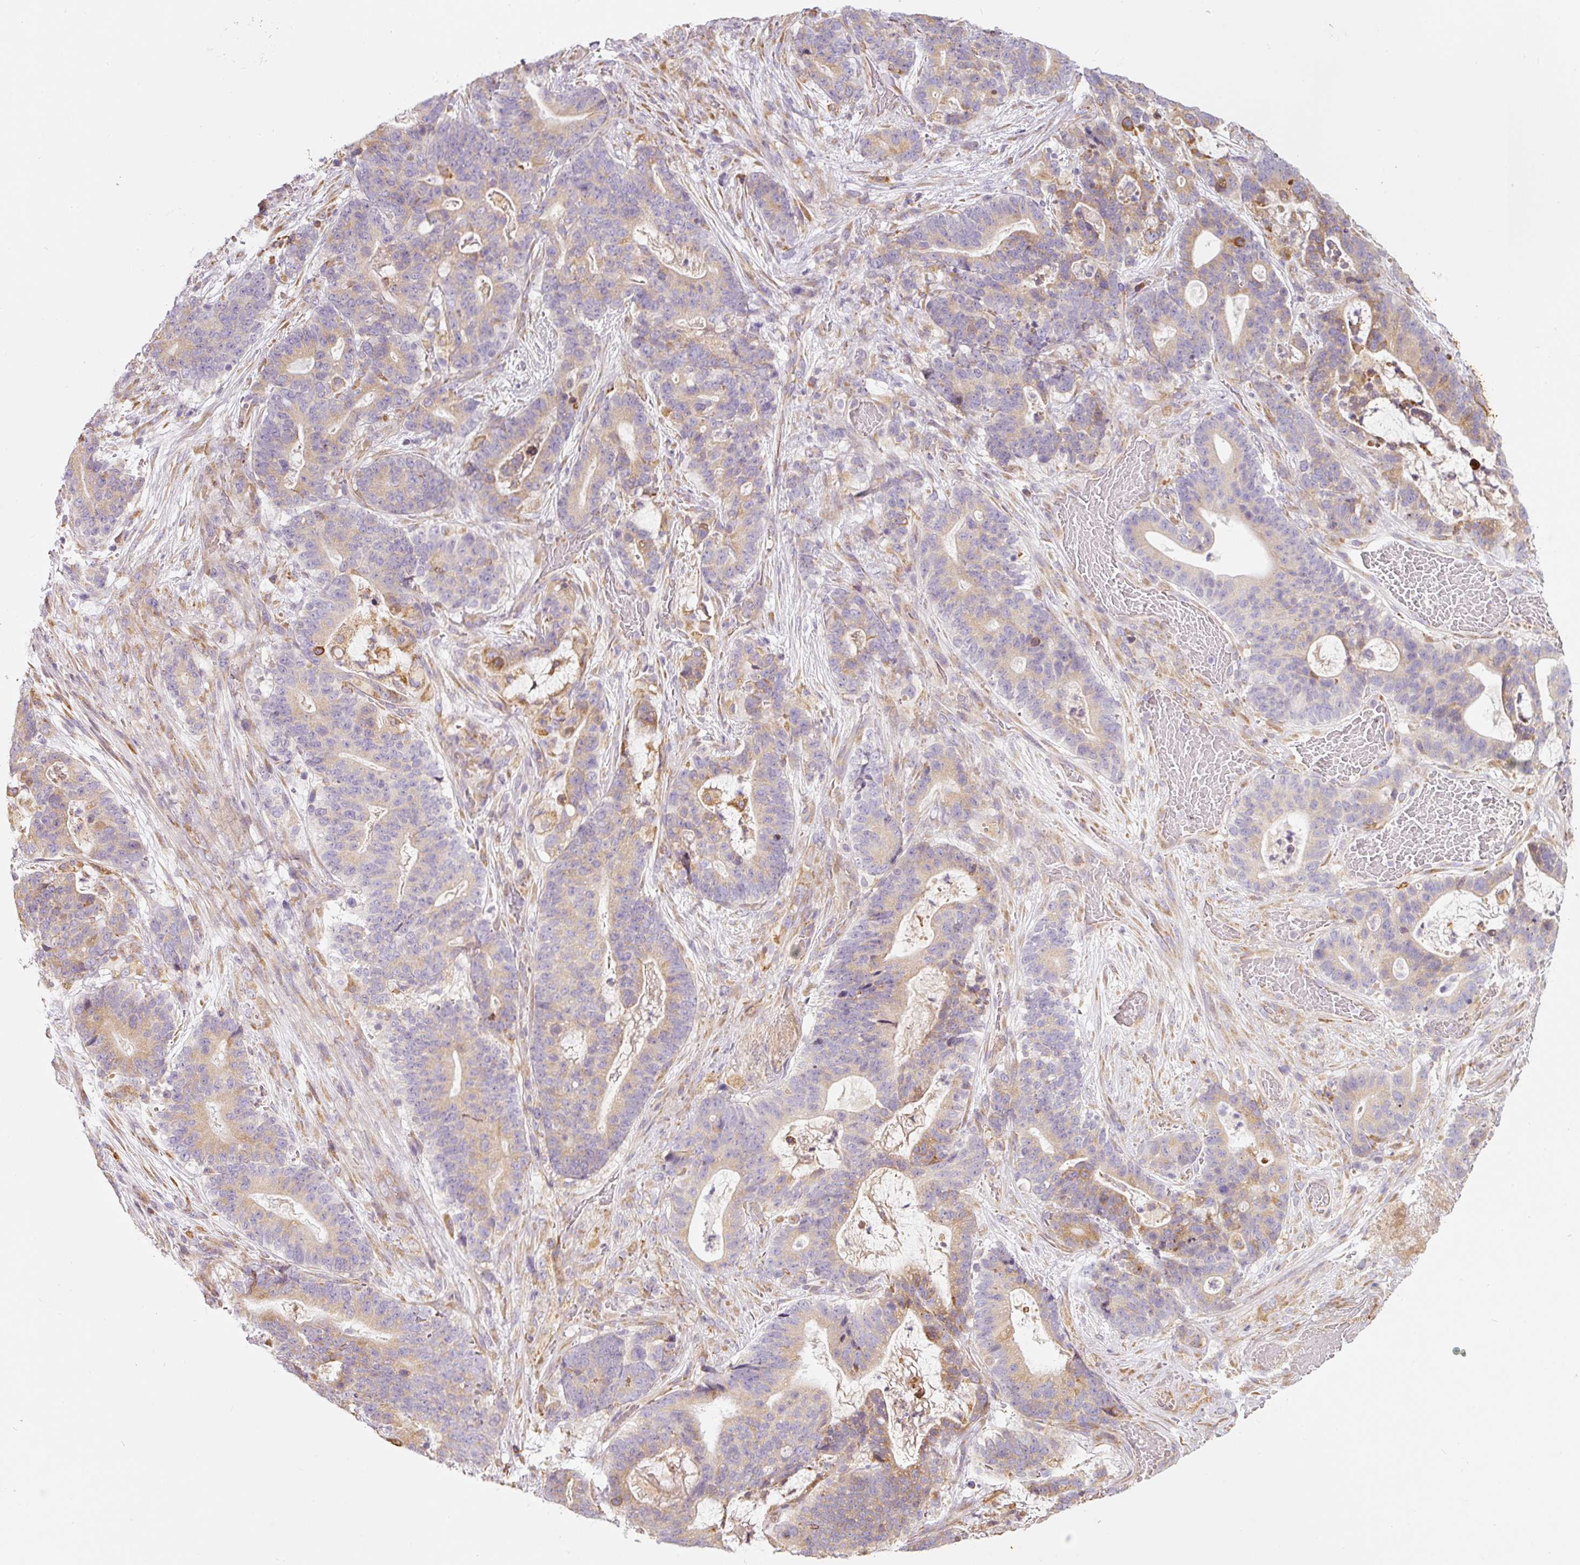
{"staining": {"intensity": "weak", "quantity": "25%-75%", "location": "cytoplasmic/membranous"}, "tissue": "stomach cancer", "cell_type": "Tumor cells", "image_type": "cancer", "snomed": [{"axis": "morphology", "description": "Normal tissue, NOS"}, {"axis": "morphology", "description": "Adenocarcinoma, NOS"}, {"axis": "topography", "description": "Stomach"}], "caption": "Protein expression analysis of stomach adenocarcinoma exhibits weak cytoplasmic/membranous staining in about 25%-75% of tumor cells.", "gene": "MORN4", "patient": {"sex": "female", "age": 64}}